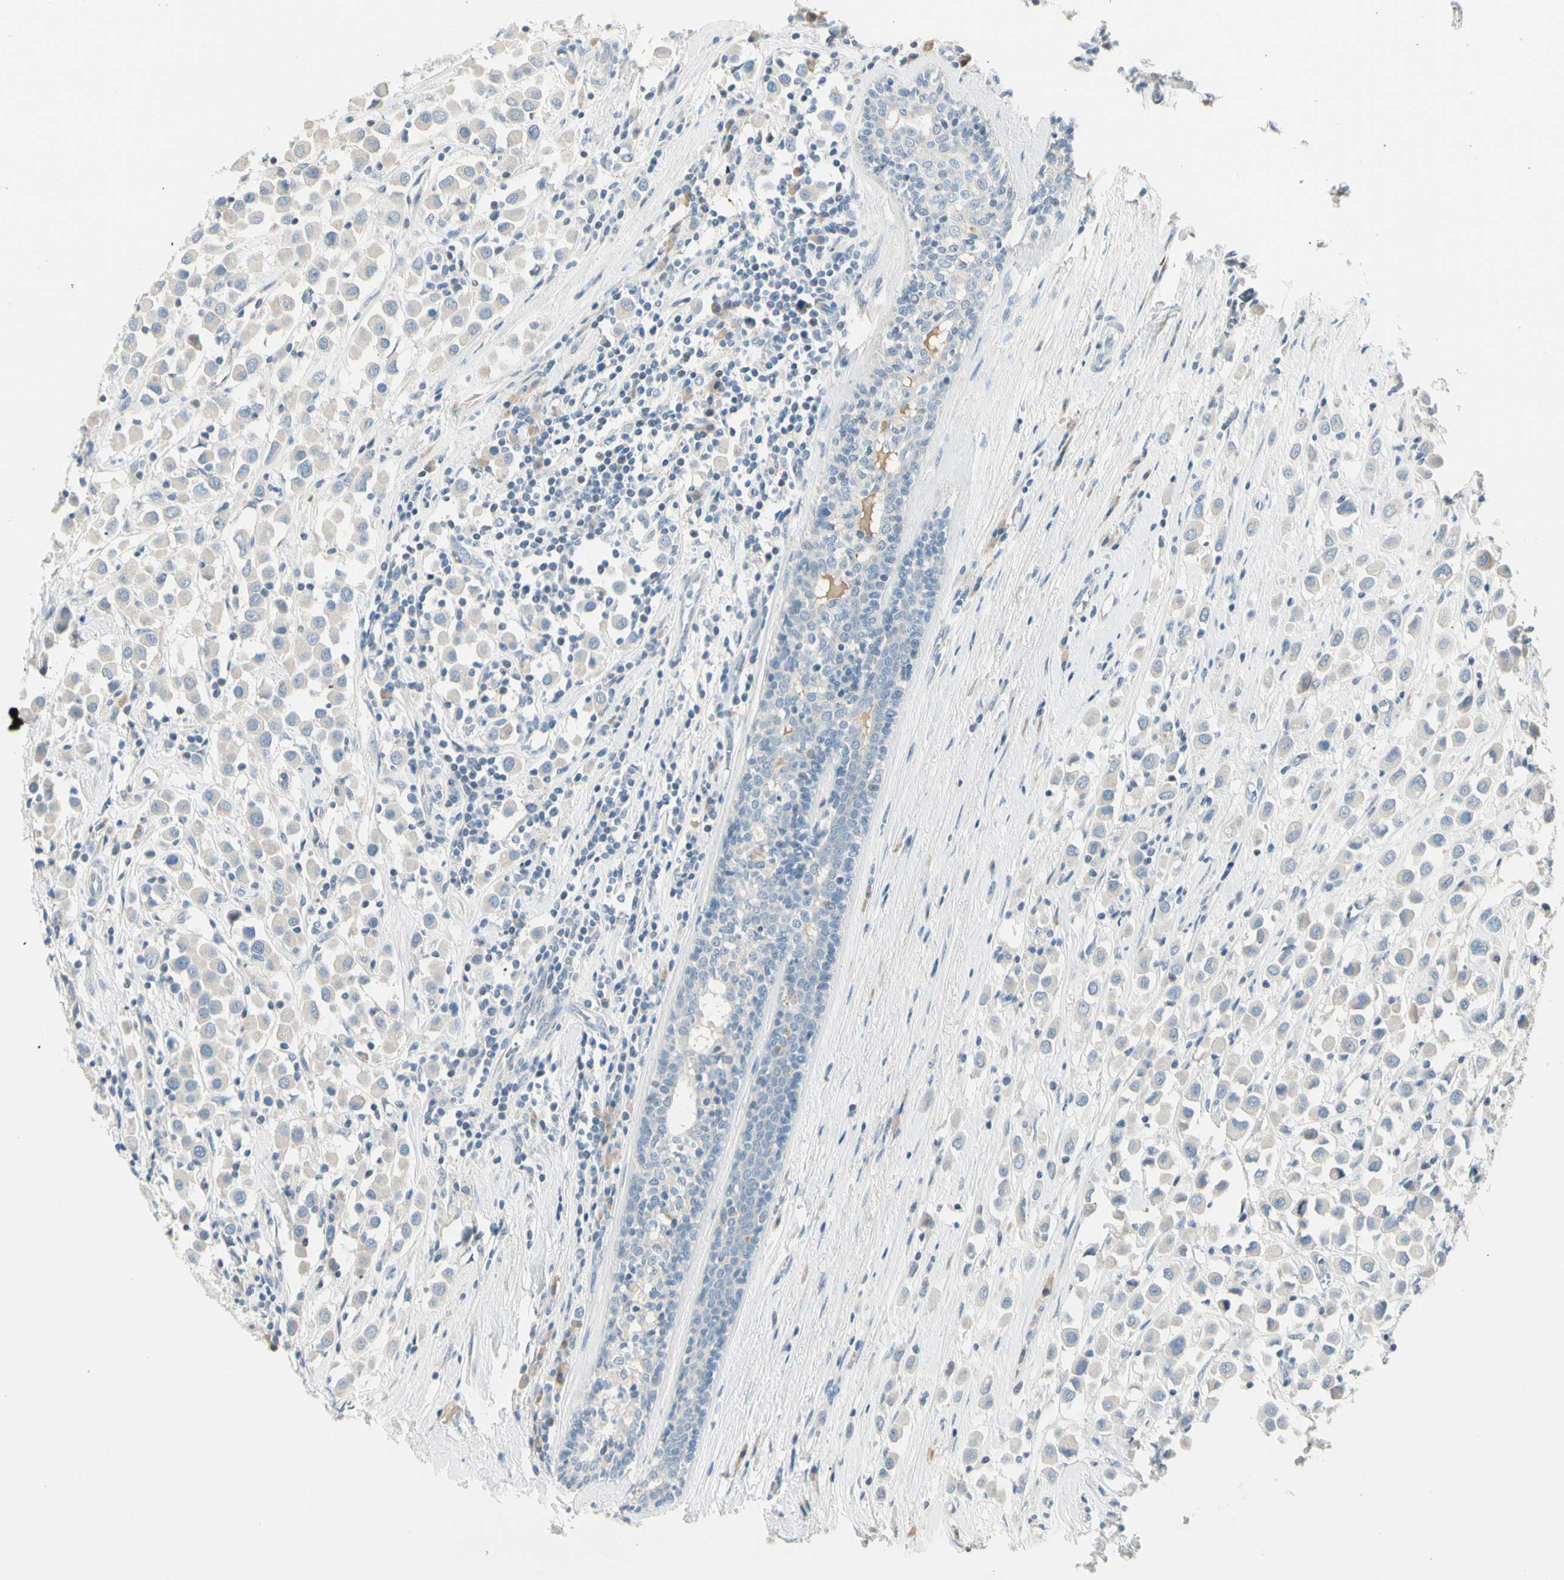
{"staining": {"intensity": "negative", "quantity": "none", "location": "none"}, "tissue": "breast cancer", "cell_type": "Tumor cells", "image_type": "cancer", "snomed": [{"axis": "morphology", "description": "Duct carcinoma"}, {"axis": "topography", "description": "Breast"}], "caption": "The immunohistochemistry histopathology image has no significant expression in tumor cells of breast cancer (invasive ductal carcinoma) tissue. (DAB immunohistochemistry with hematoxylin counter stain).", "gene": "SLC6A15", "patient": {"sex": "female", "age": 61}}